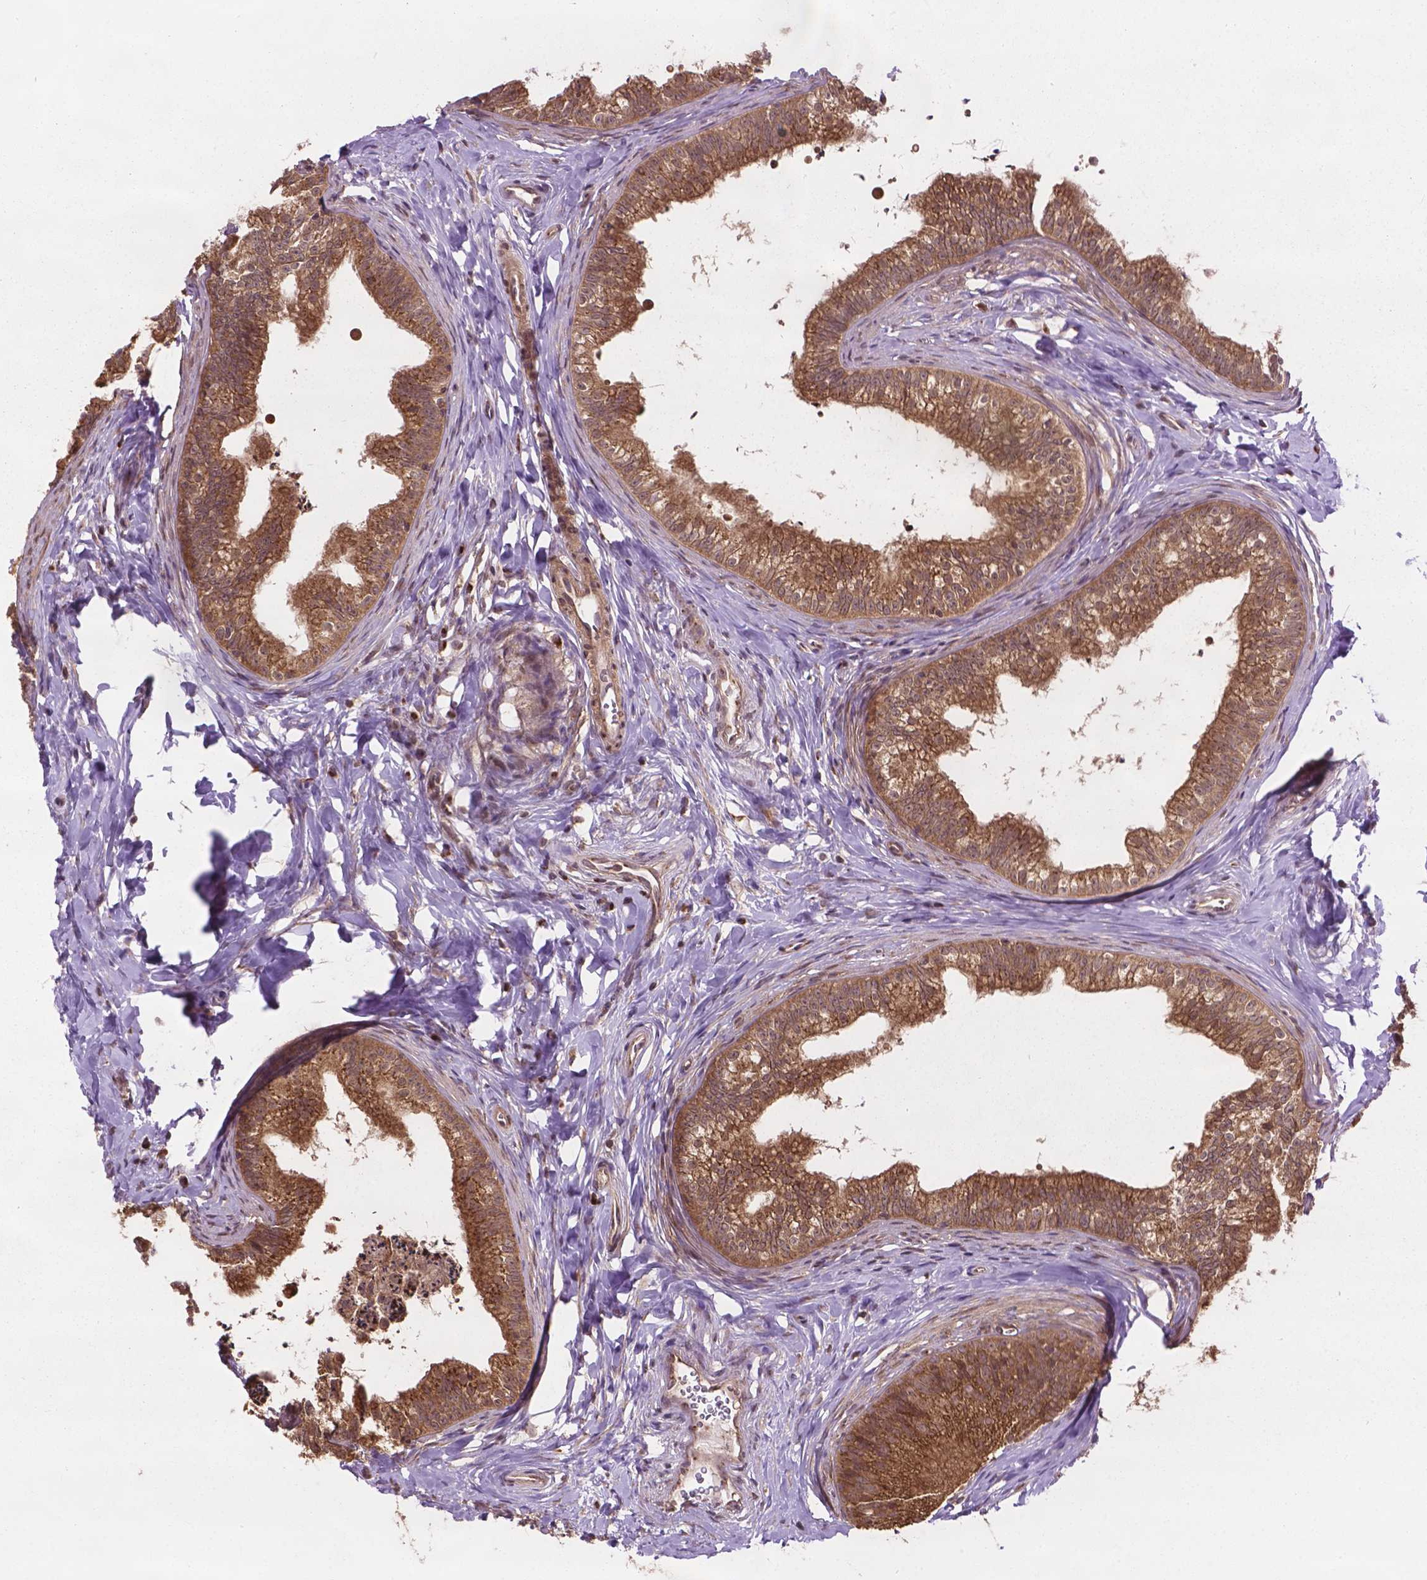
{"staining": {"intensity": "moderate", "quantity": ">75%", "location": "cytoplasmic/membranous"}, "tissue": "epididymis", "cell_type": "Glandular cells", "image_type": "normal", "snomed": [{"axis": "morphology", "description": "Normal tissue, NOS"}, {"axis": "topography", "description": "Epididymis"}], "caption": "Human epididymis stained for a protein (brown) displays moderate cytoplasmic/membranous positive expression in about >75% of glandular cells.", "gene": "PPP1CB", "patient": {"sex": "male", "age": 24}}